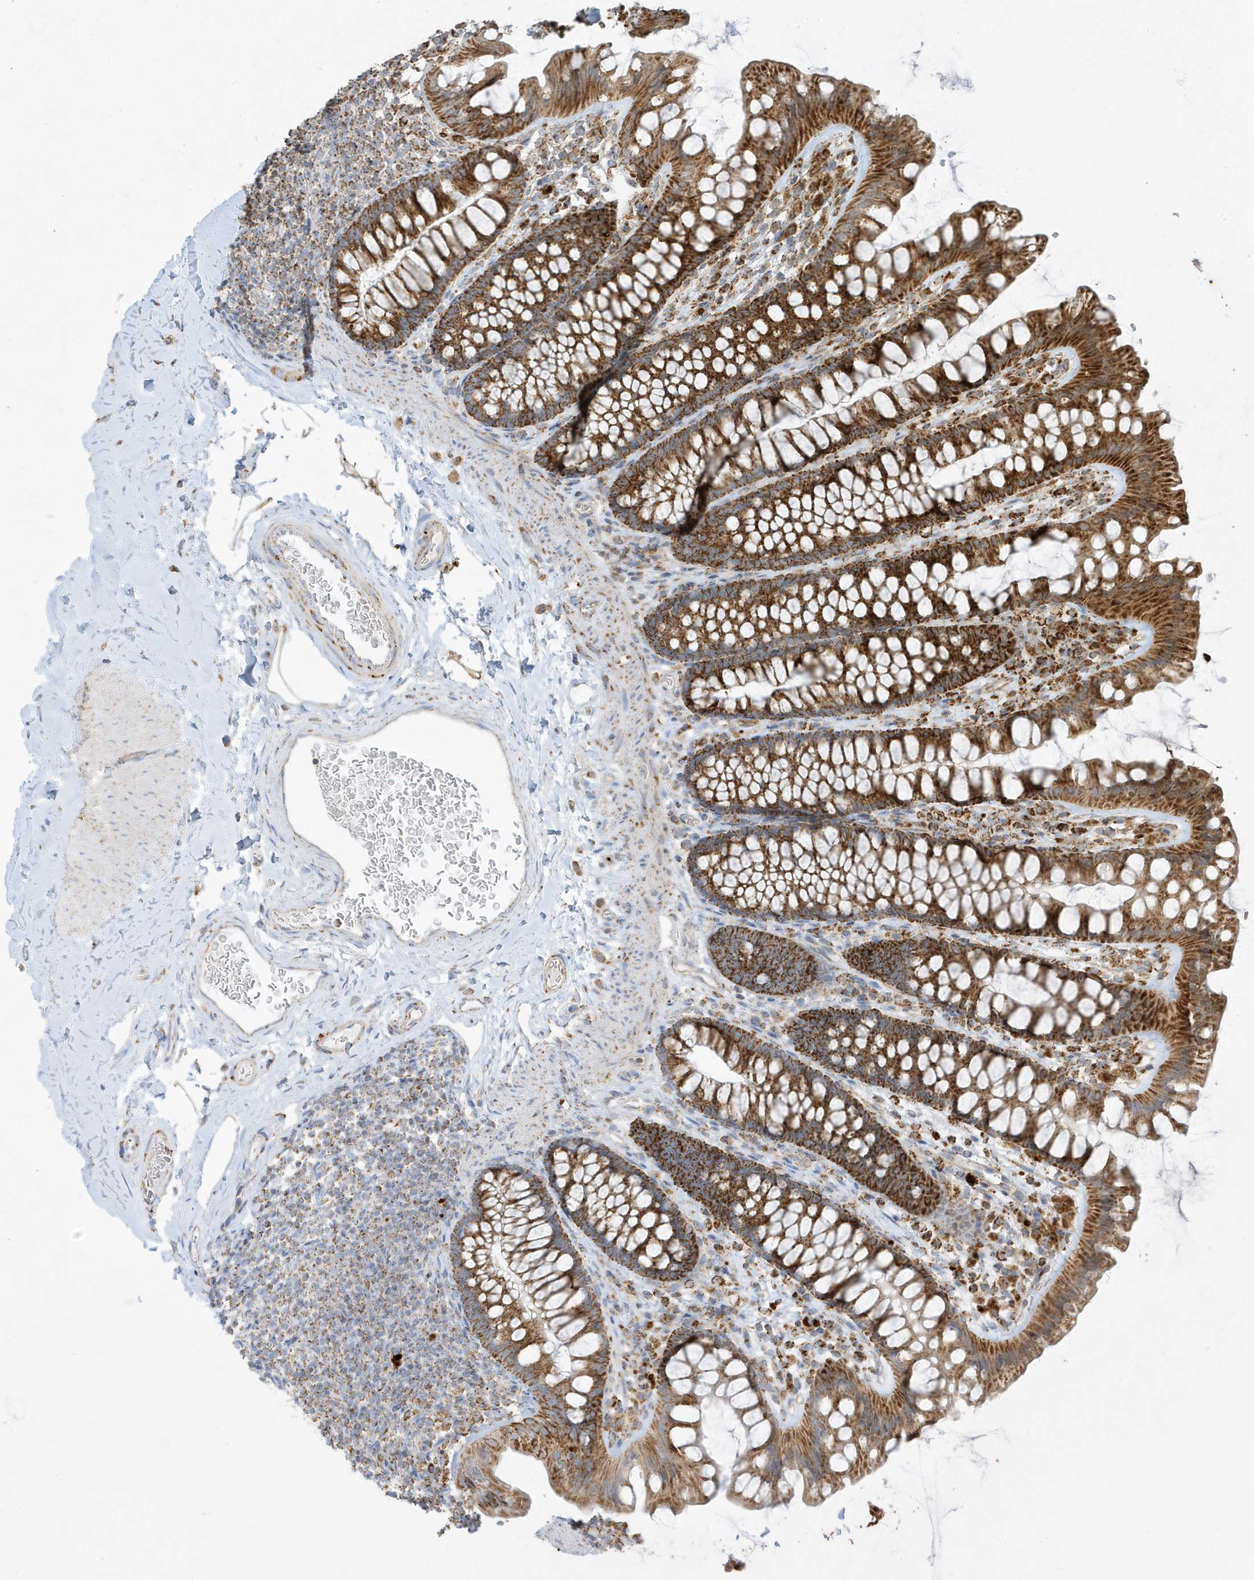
{"staining": {"intensity": "moderate", "quantity": ">75%", "location": "cytoplasmic/membranous"}, "tissue": "colon", "cell_type": "Endothelial cells", "image_type": "normal", "snomed": [{"axis": "morphology", "description": "Normal tissue, NOS"}, {"axis": "topography", "description": "Colon"}], "caption": "Moderate cytoplasmic/membranous positivity is appreciated in approximately >75% of endothelial cells in unremarkable colon. The protein of interest is stained brown, and the nuclei are stained in blue (DAB (3,3'-diaminobenzidine) IHC with brightfield microscopy, high magnification).", "gene": "ATP5ME", "patient": {"sex": "female", "age": 62}}